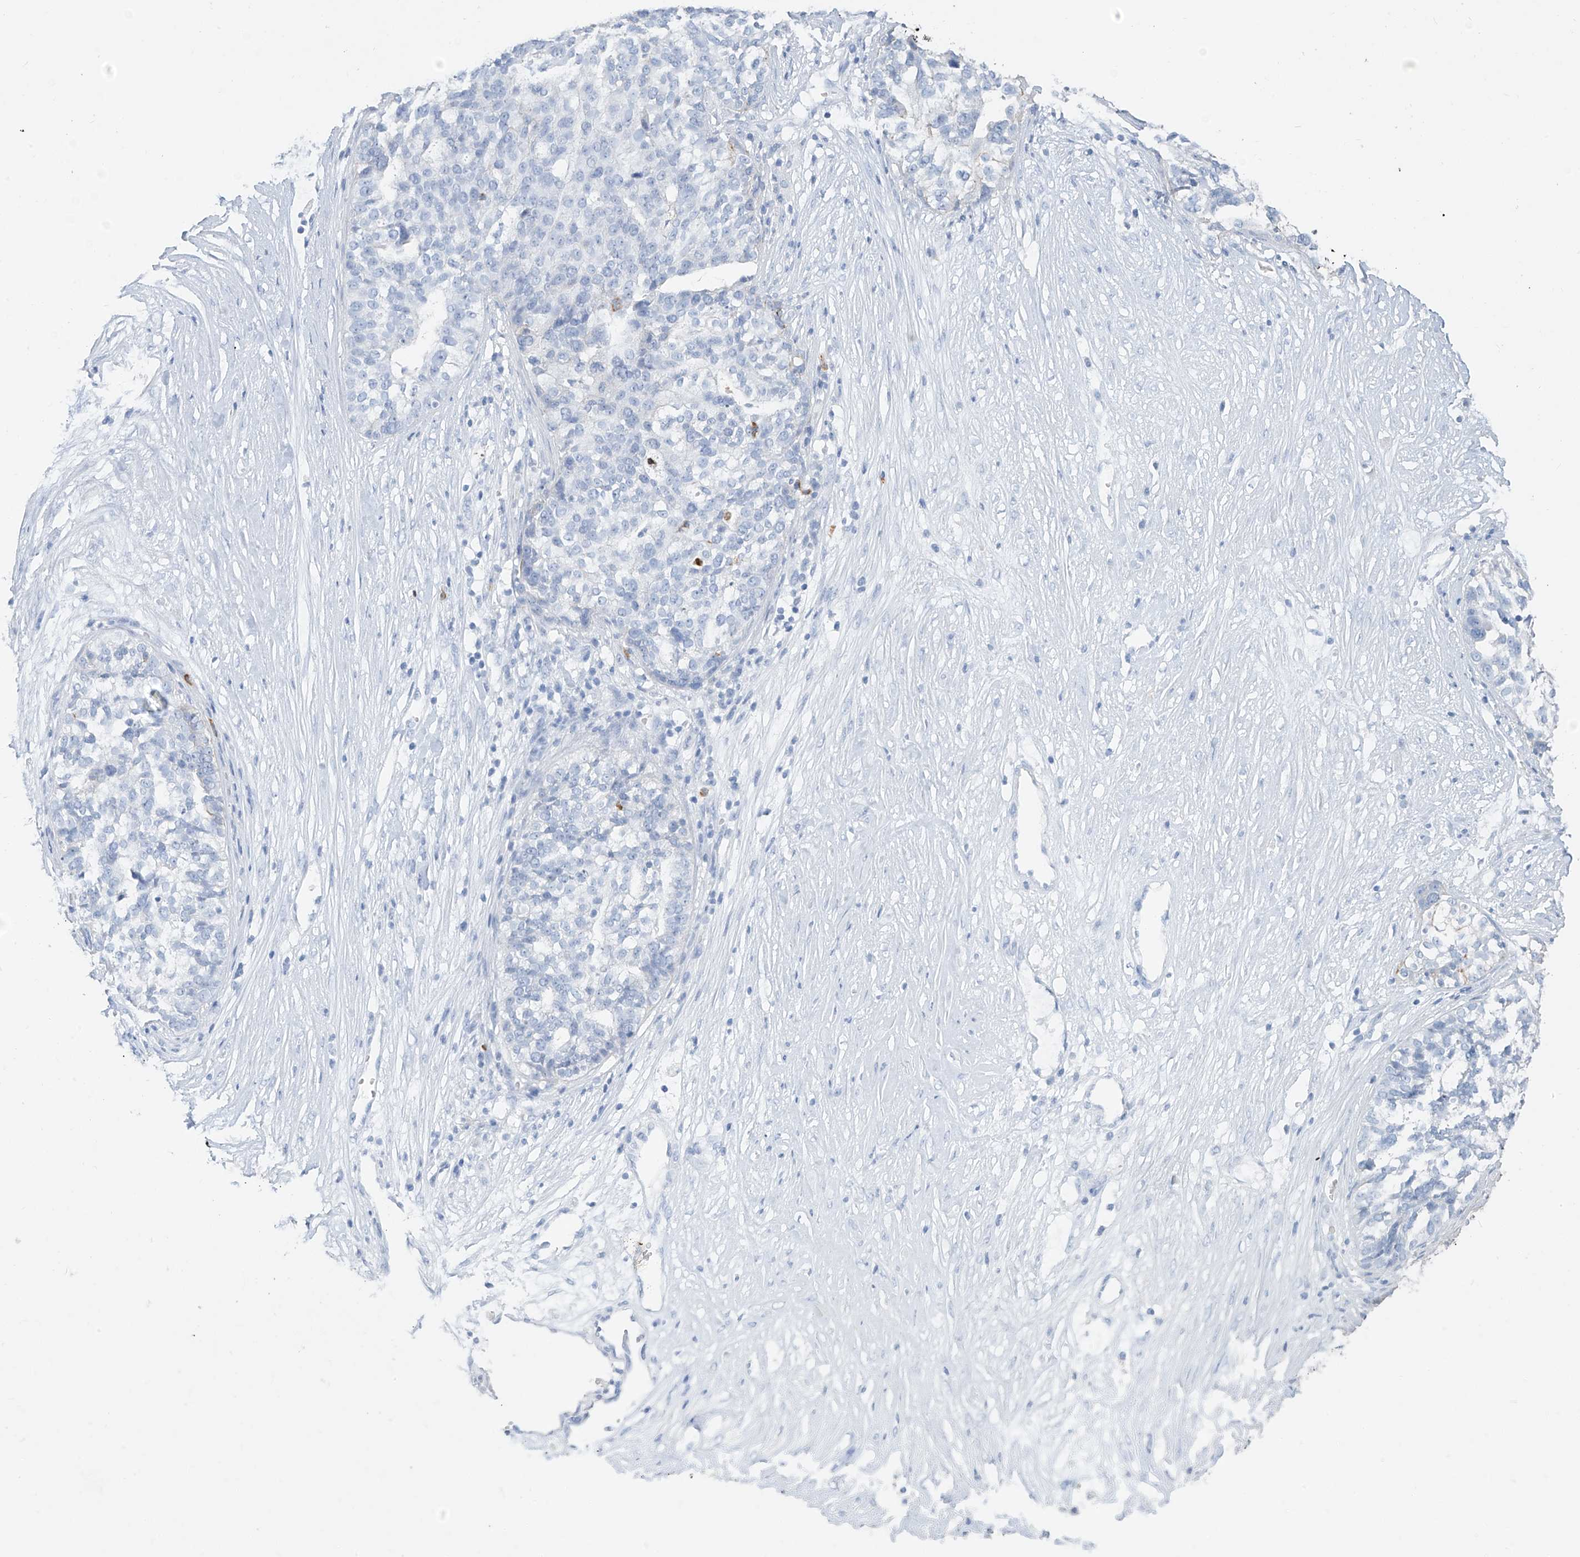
{"staining": {"intensity": "negative", "quantity": "none", "location": "none"}, "tissue": "ovarian cancer", "cell_type": "Tumor cells", "image_type": "cancer", "snomed": [{"axis": "morphology", "description": "Cystadenocarcinoma, serous, NOS"}, {"axis": "topography", "description": "Ovary"}], "caption": "A photomicrograph of serous cystadenocarcinoma (ovarian) stained for a protein reveals no brown staining in tumor cells. (Stains: DAB immunohistochemistry with hematoxylin counter stain, Microscopy: brightfield microscopy at high magnification).", "gene": "PAFAH1B3", "patient": {"sex": "female", "age": 59}}